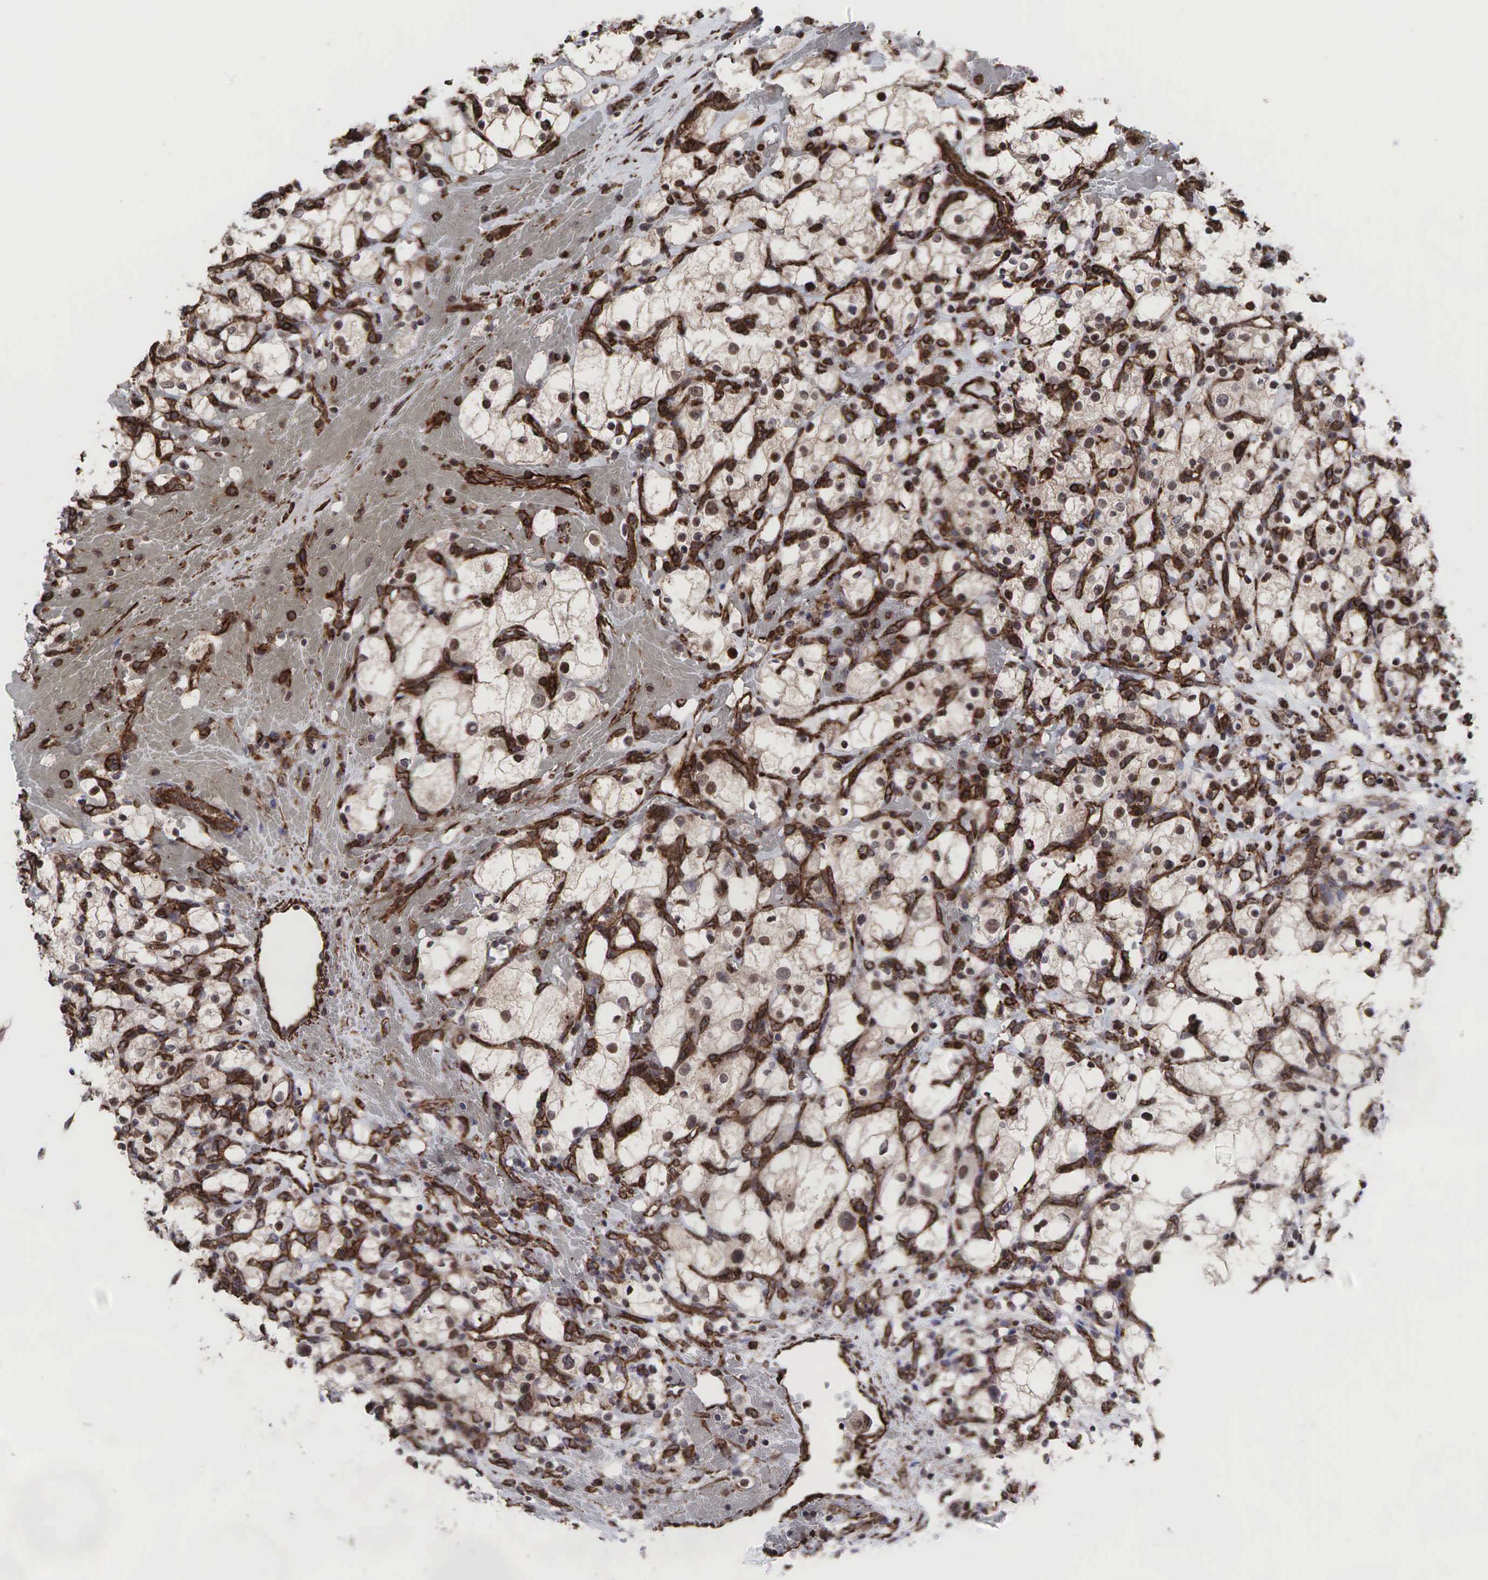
{"staining": {"intensity": "weak", "quantity": ">75%", "location": "cytoplasmic/membranous"}, "tissue": "renal cancer", "cell_type": "Tumor cells", "image_type": "cancer", "snomed": [{"axis": "morphology", "description": "Adenocarcinoma, NOS"}, {"axis": "topography", "description": "Kidney"}], "caption": "Weak cytoplasmic/membranous expression is identified in approximately >75% of tumor cells in renal cancer.", "gene": "GPRASP1", "patient": {"sex": "female", "age": 83}}